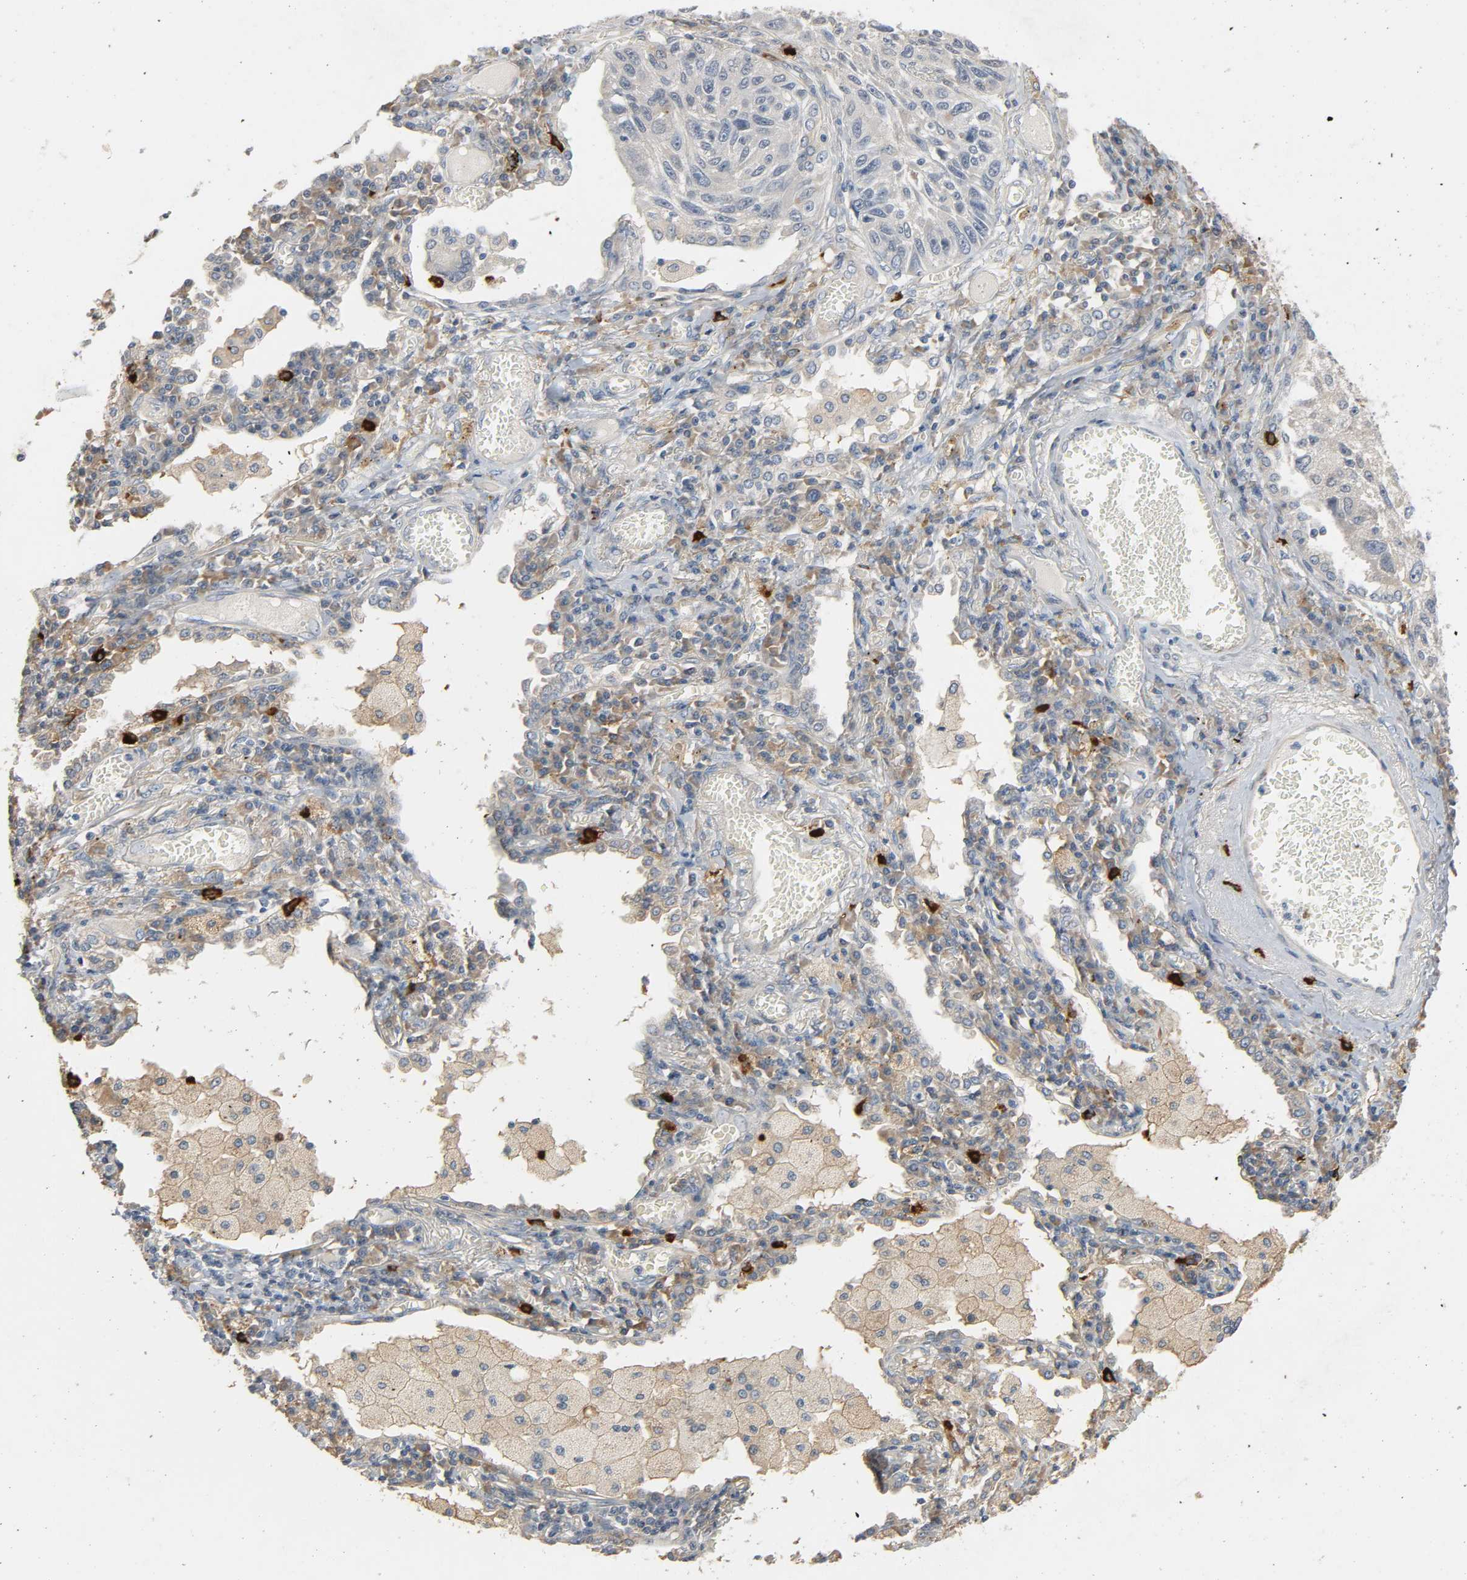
{"staining": {"intensity": "negative", "quantity": "none", "location": "none"}, "tissue": "lung cancer", "cell_type": "Tumor cells", "image_type": "cancer", "snomed": [{"axis": "morphology", "description": "Squamous cell carcinoma, NOS"}, {"axis": "topography", "description": "Lung"}], "caption": "This is an immunohistochemistry micrograph of lung squamous cell carcinoma. There is no expression in tumor cells.", "gene": "LIMCH1", "patient": {"sex": "male", "age": 71}}